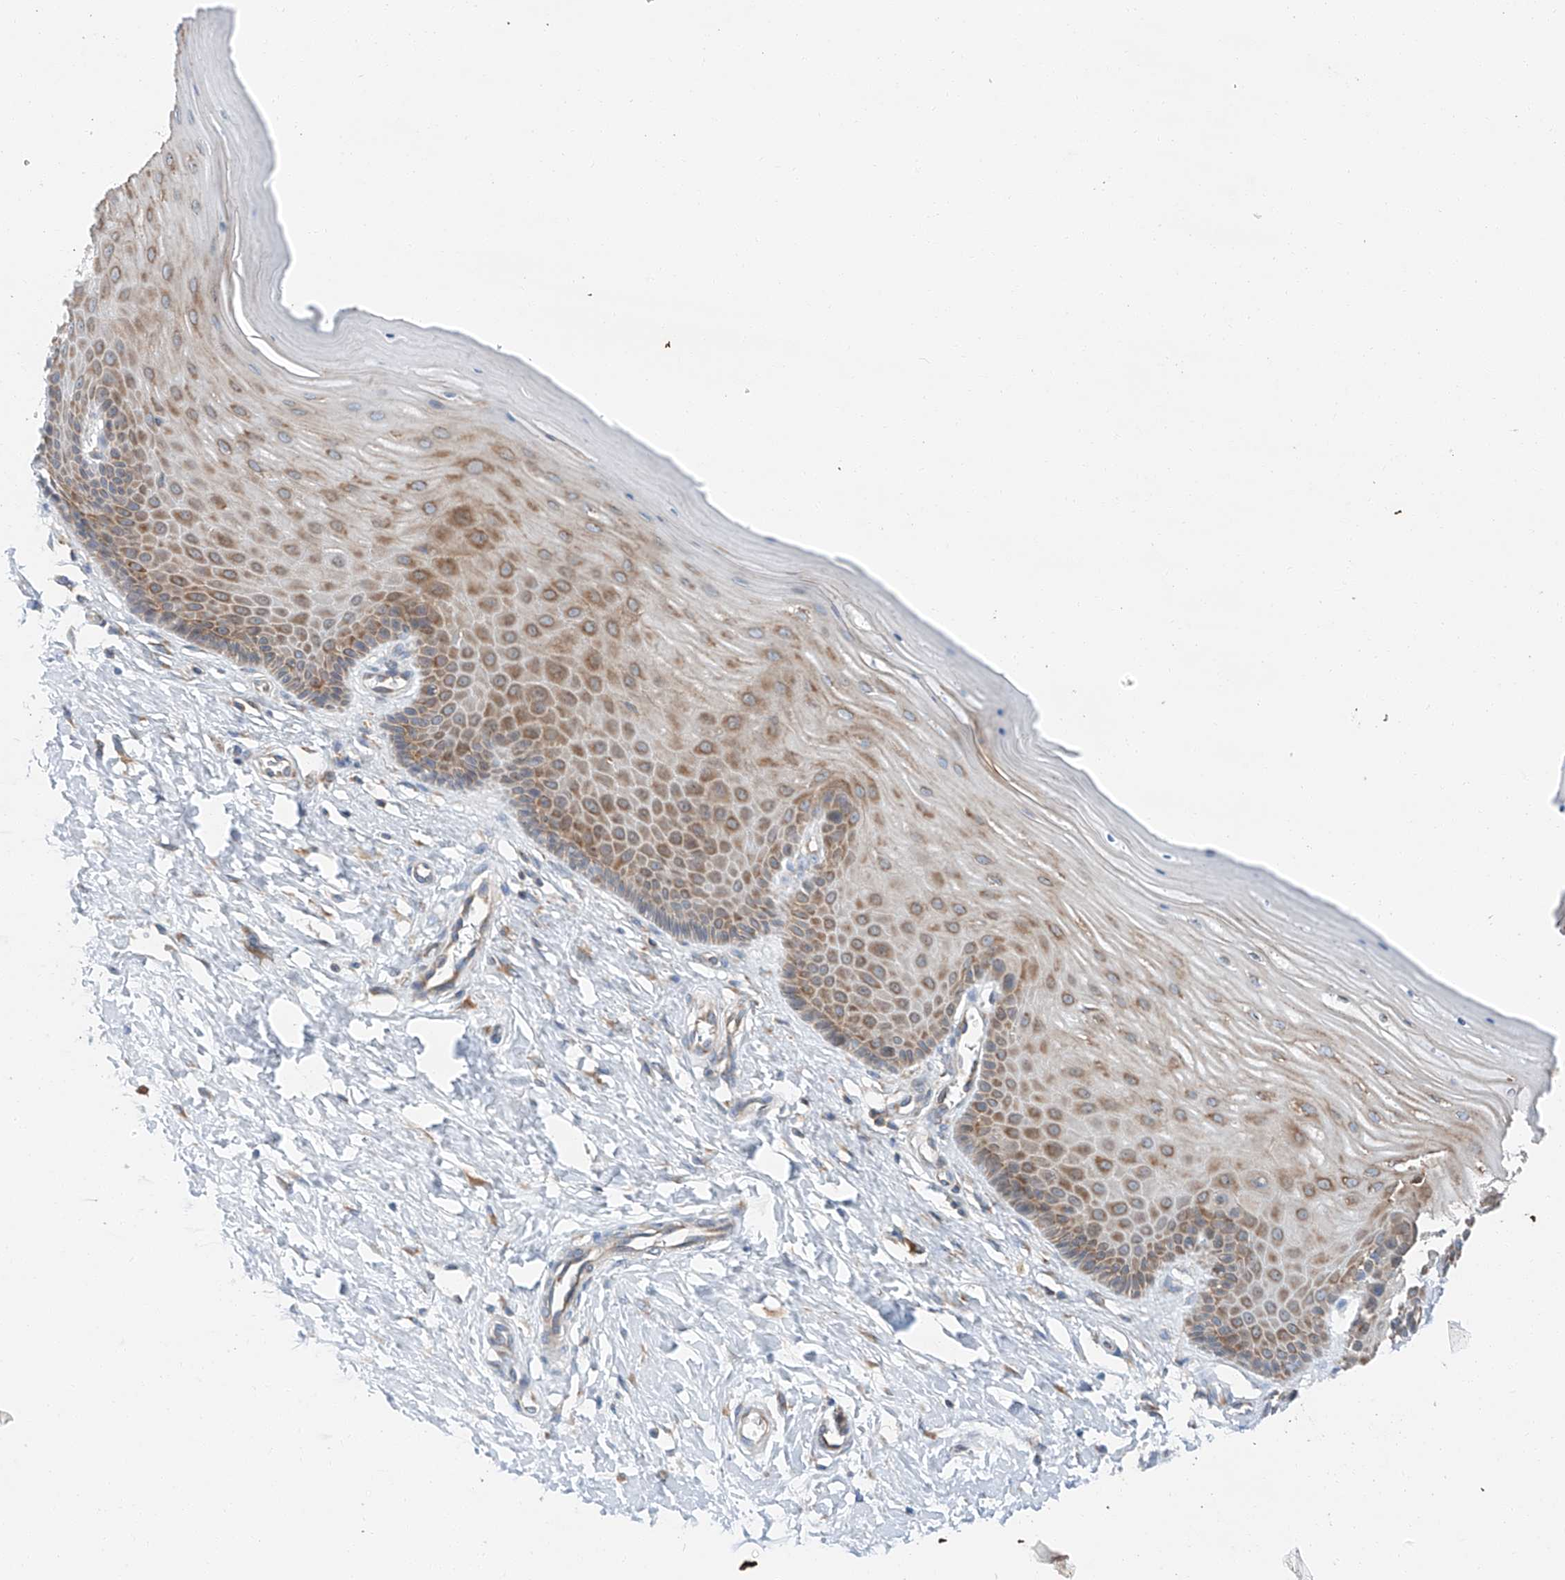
{"staining": {"intensity": "moderate", "quantity": "<25%", "location": "cytoplasmic/membranous"}, "tissue": "cervix", "cell_type": "Glandular cells", "image_type": "normal", "snomed": [{"axis": "morphology", "description": "Normal tissue, NOS"}, {"axis": "topography", "description": "Cervix"}], "caption": "Moderate cytoplasmic/membranous expression for a protein is present in approximately <25% of glandular cells of normal cervix using immunohistochemistry.", "gene": "ZC3H15", "patient": {"sex": "female", "age": 55}}